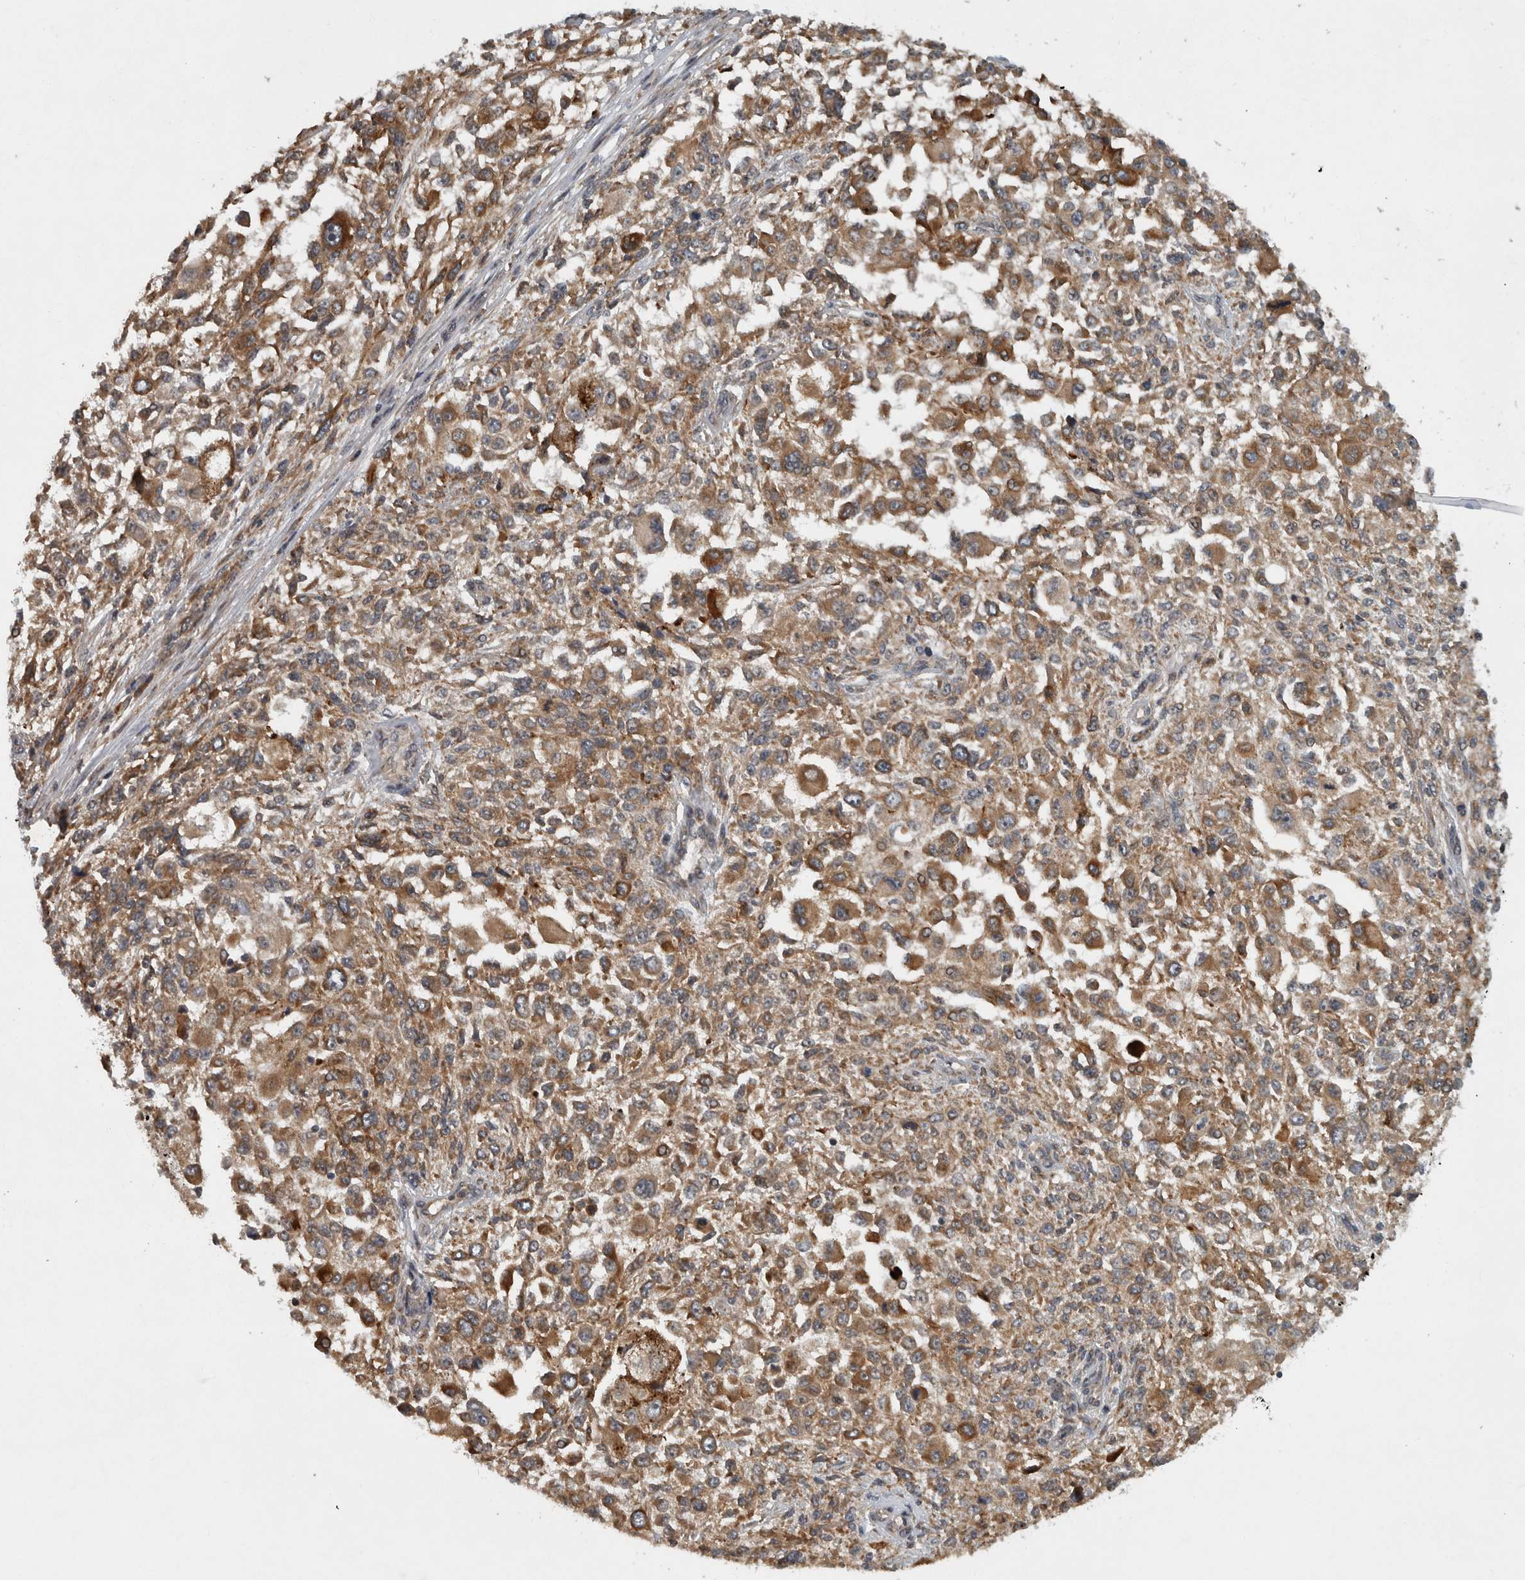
{"staining": {"intensity": "moderate", "quantity": ">75%", "location": "cytoplasmic/membranous"}, "tissue": "melanoma", "cell_type": "Tumor cells", "image_type": "cancer", "snomed": [{"axis": "morphology", "description": "Necrosis, NOS"}, {"axis": "morphology", "description": "Malignant melanoma, NOS"}, {"axis": "topography", "description": "Skin"}], "caption": "Melanoma stained with immunohistochemistry (IHC) exhibits moderate cytoplasmic/membranous staining in about >75% of tumor cells.", "gene": "GPR137B", "patient": {"sex": "female", "age": 87}}